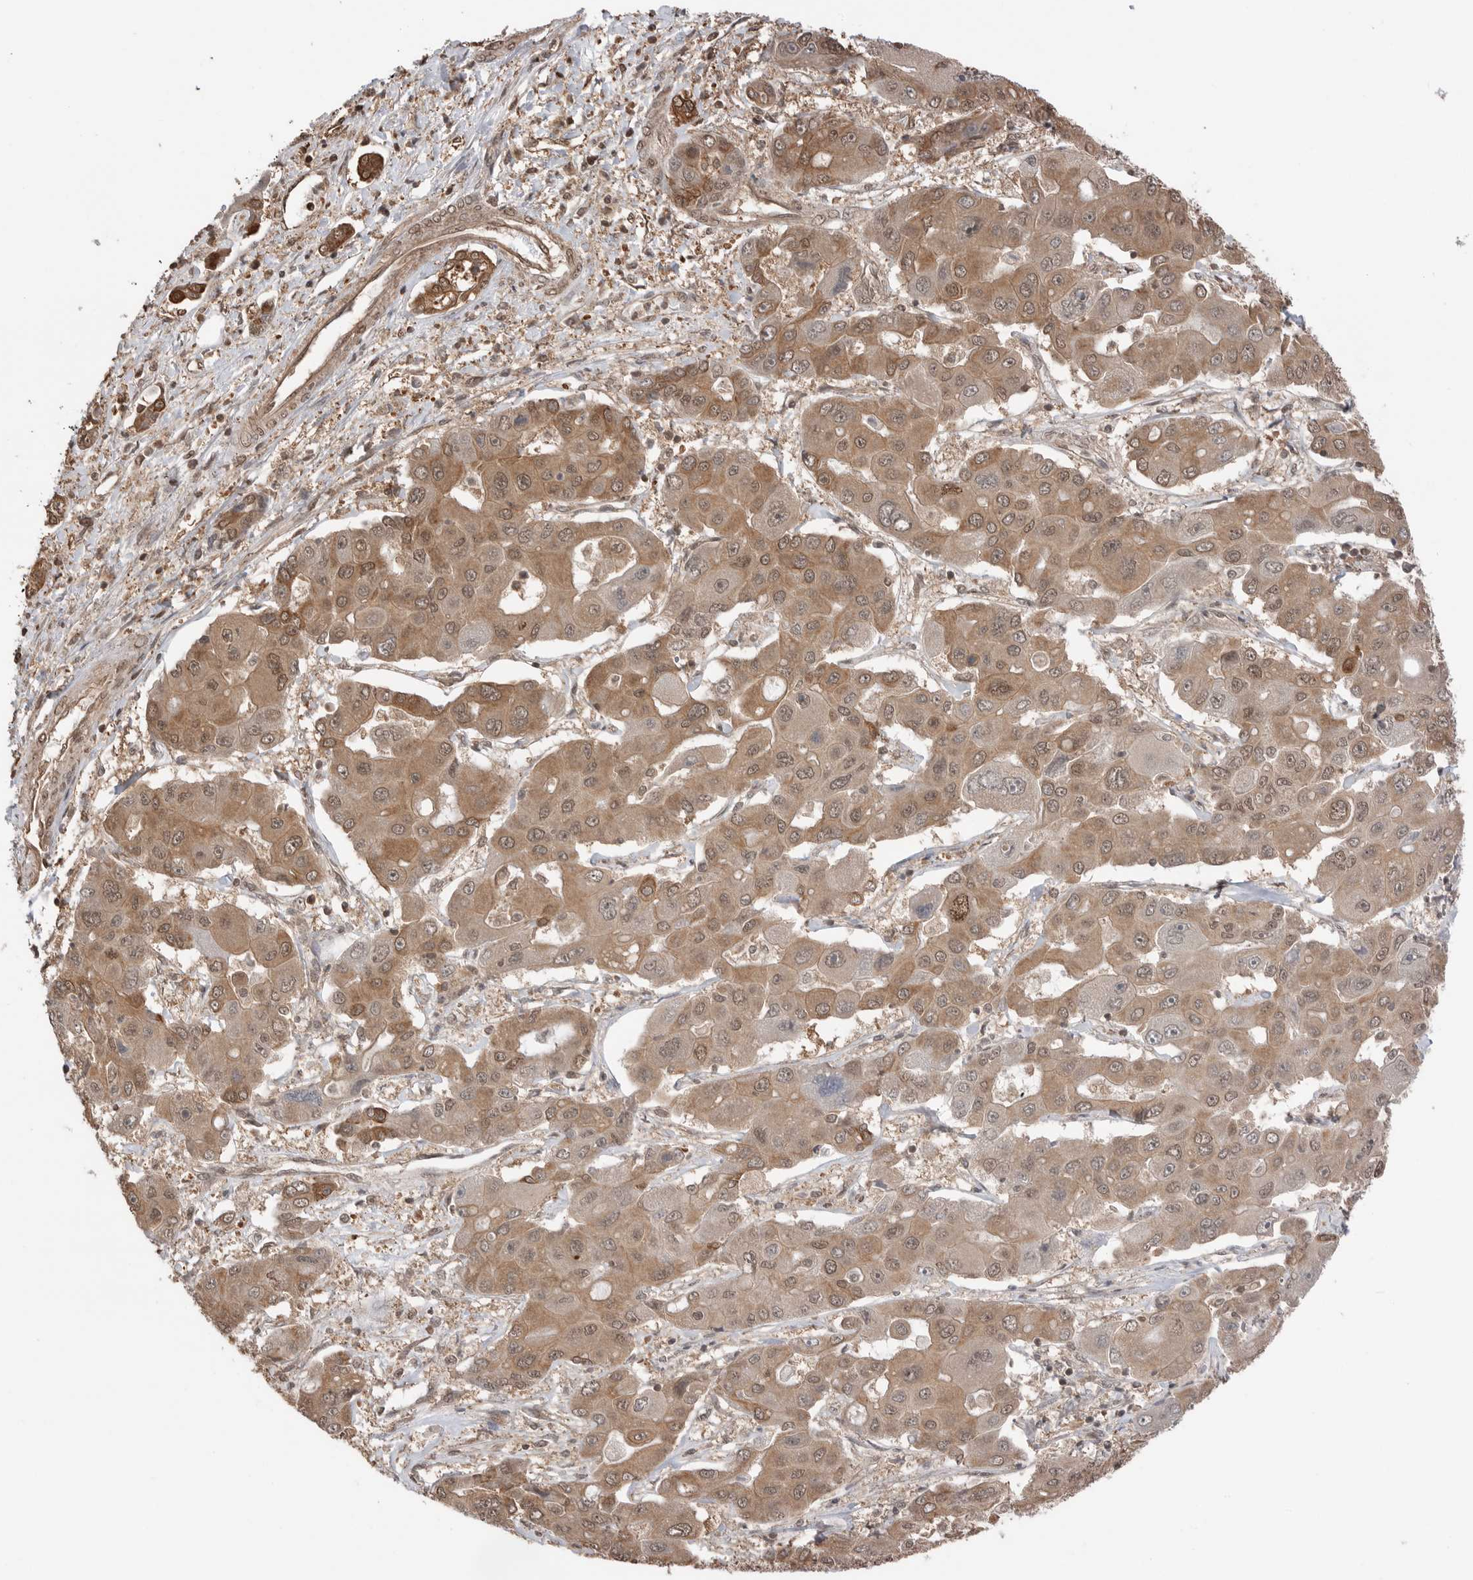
{"staining": {"intensity": "moderate", "quantity": ">75%", "location": "cytoplasmic/membranous"}, "tissue": "liver cancer", "cell_type": "Tumor cells", "image_type": "cancer", "snomed": [{"axis": "morphology", "description": "Cholangiocarcinoma"}, {"axis": "topography", "description": "Liver"}], "caption": "Immunohistochemistry (IHC) of human liver cholangiocarcinoma reveals medium levels of moderate cytoplasmic/membranous positivity in about >75% of tumor cells.", "gene": "PEAK1", "patient": {"sex": "male", "age": 67}}